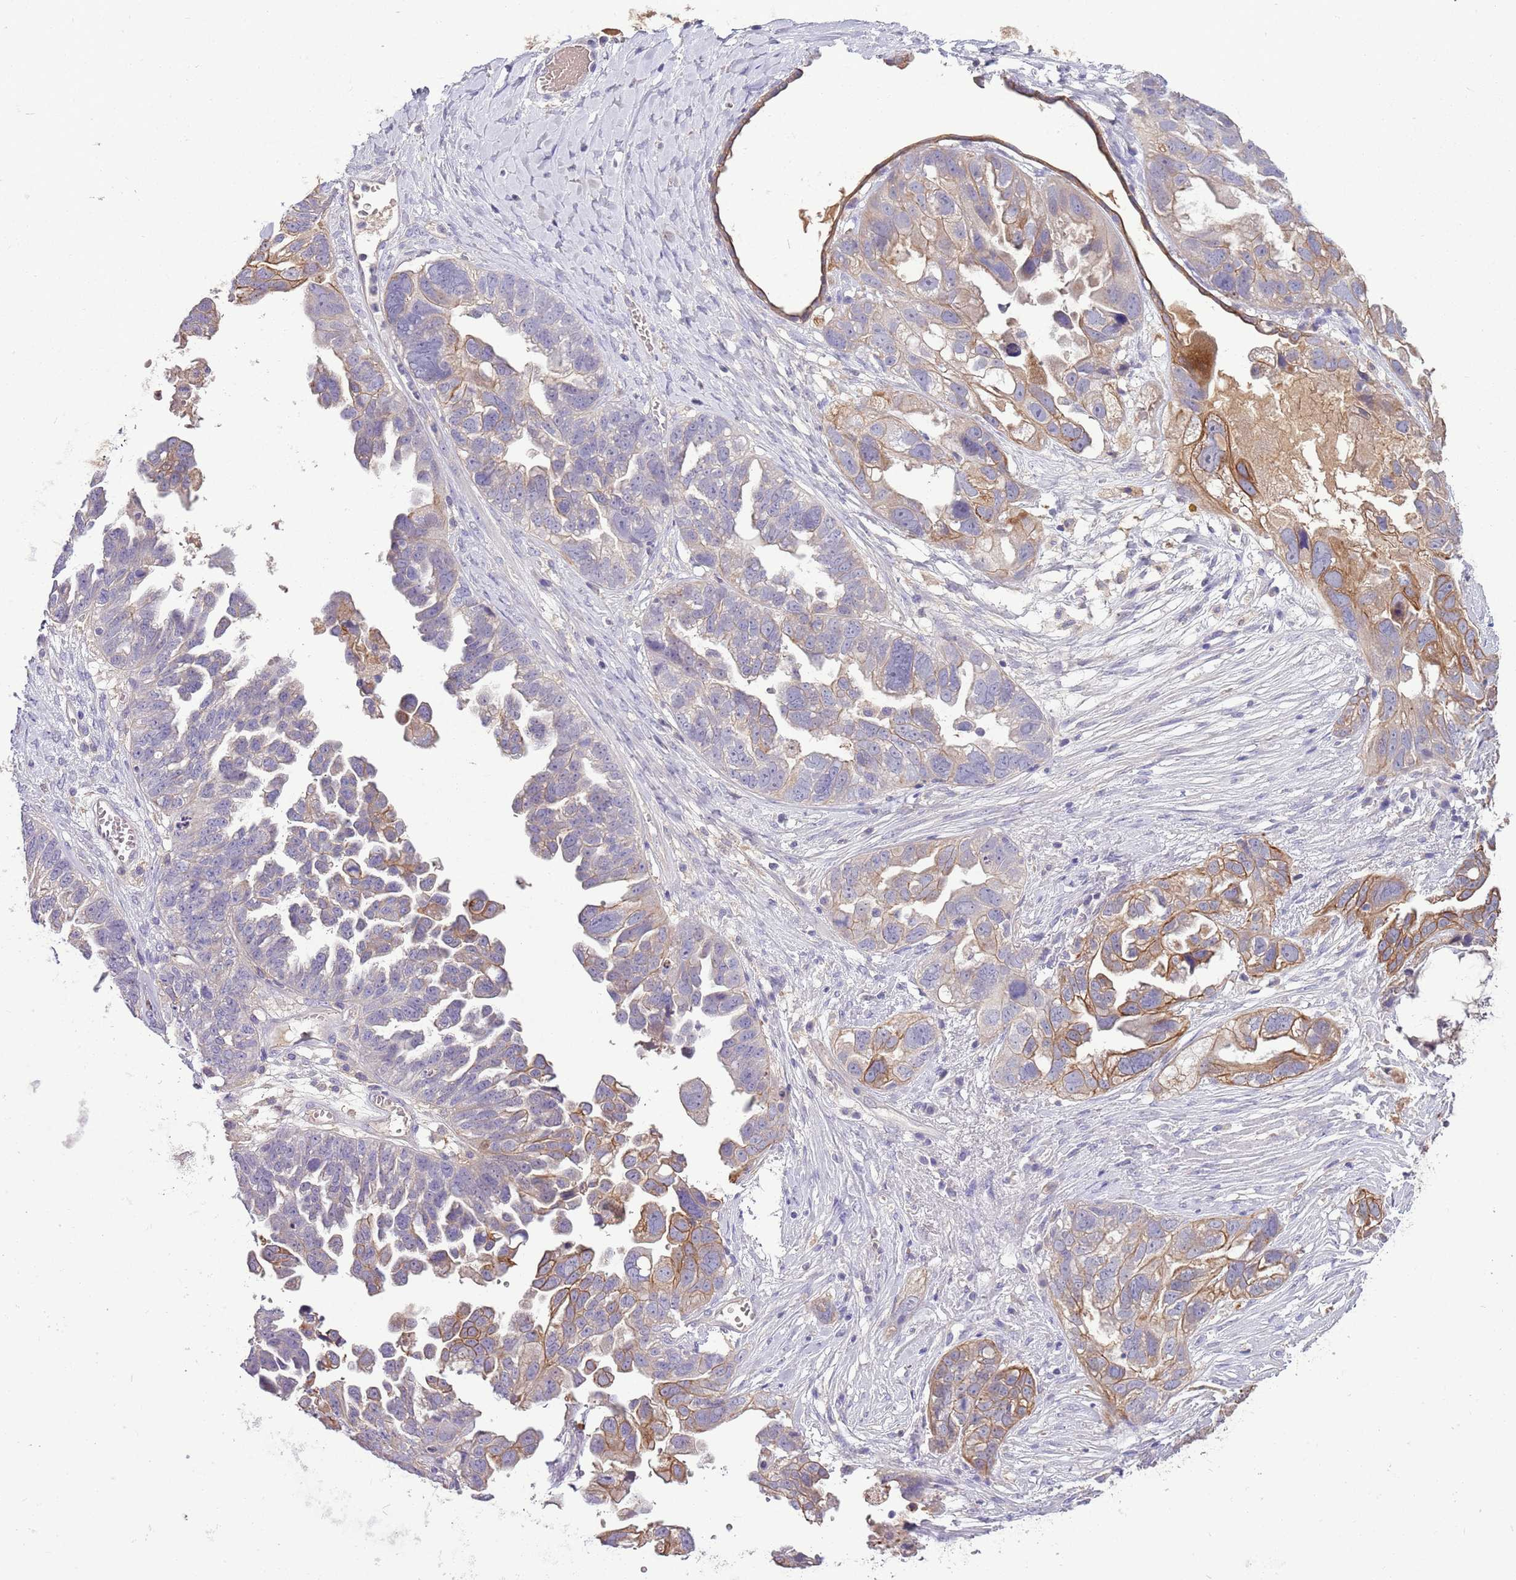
{"staining": {"intensity": "moderate", "quantity": "25%-75%", "location": "cytoplasmic/membranous"}, "tissue": "ovarian cancer", "cell_type": "Tumor cells", "image_type": "cancer", "snomed": [{"axis": "morphology", "description": "Cystadenocarcinoma, serous, NOS"}, {"axis": "topography", "description": "Ovary"}], "caption": "Ovarian cancer (serous cystadenocarcinoma) stained for a protein shows moderate cytoplasmic/membranous positivity in tumor cells.", "gene": "HES3", "patient": {"sex": "female", "age": 79}}